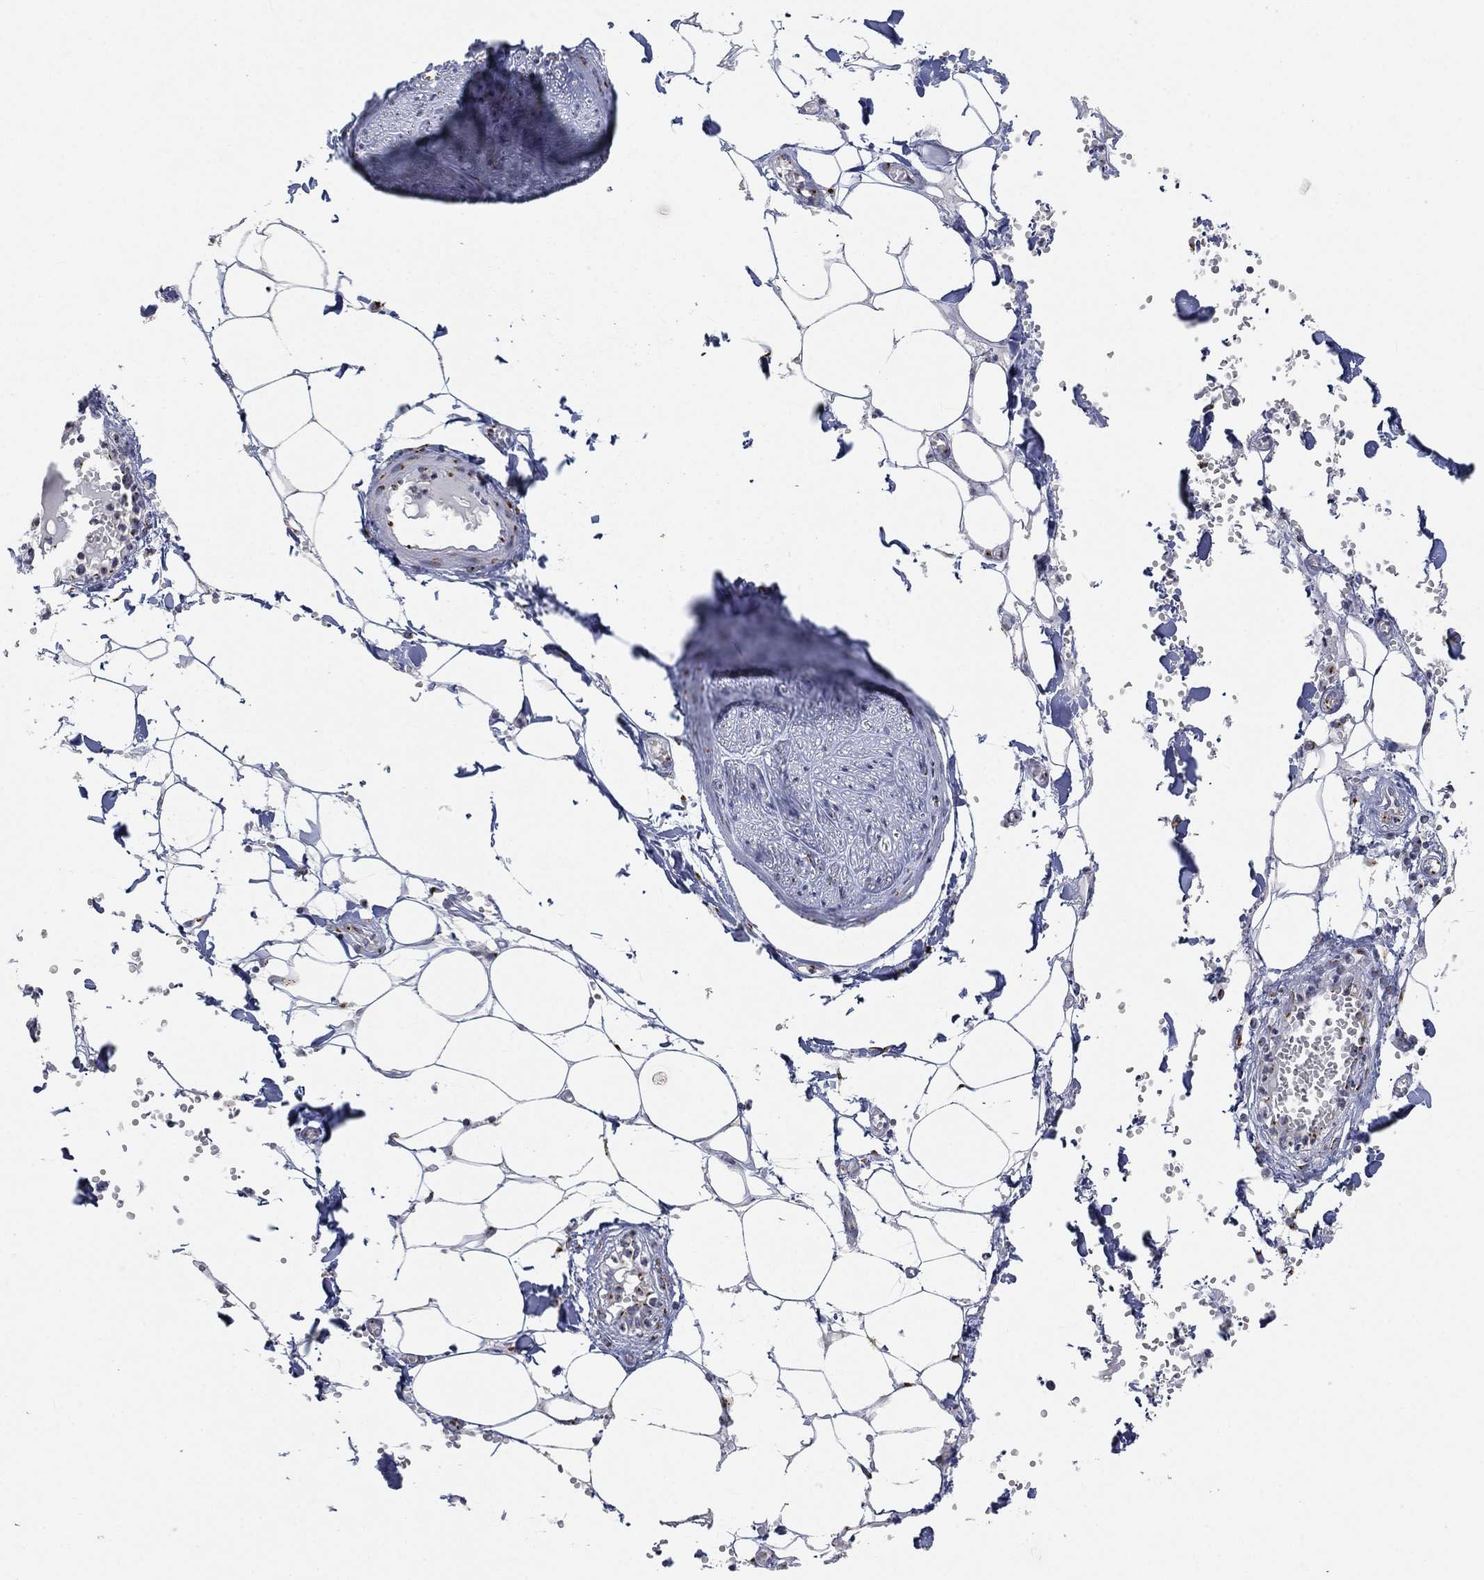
{"staining": {"intensity": "moderate", "quantity": "25%-75%", "location": "cytoplasmic/membranous"}, "tissue": "adipose tissue", "cell_type": "Adipocytes", "image_type": "normal", "snomed": [{"axis": "morphology", "description": "Normal tissue, NOS"}, {"axis": "morphology", "description": "Squamous cell carcinoma, NOS"}, {"axis": "topography", "description": "Cartilage tissue"}, {"axis": "topography", "description": "Lung"}], "caption": "Protein expression analysis of unremarkable human adipose tissue reveals moderate cytoplasmic/membranous staining in approximately 25%-75% of adipocytes.", "gene": "TICAM1", "patient": {"sex": "male", "age": 66}}